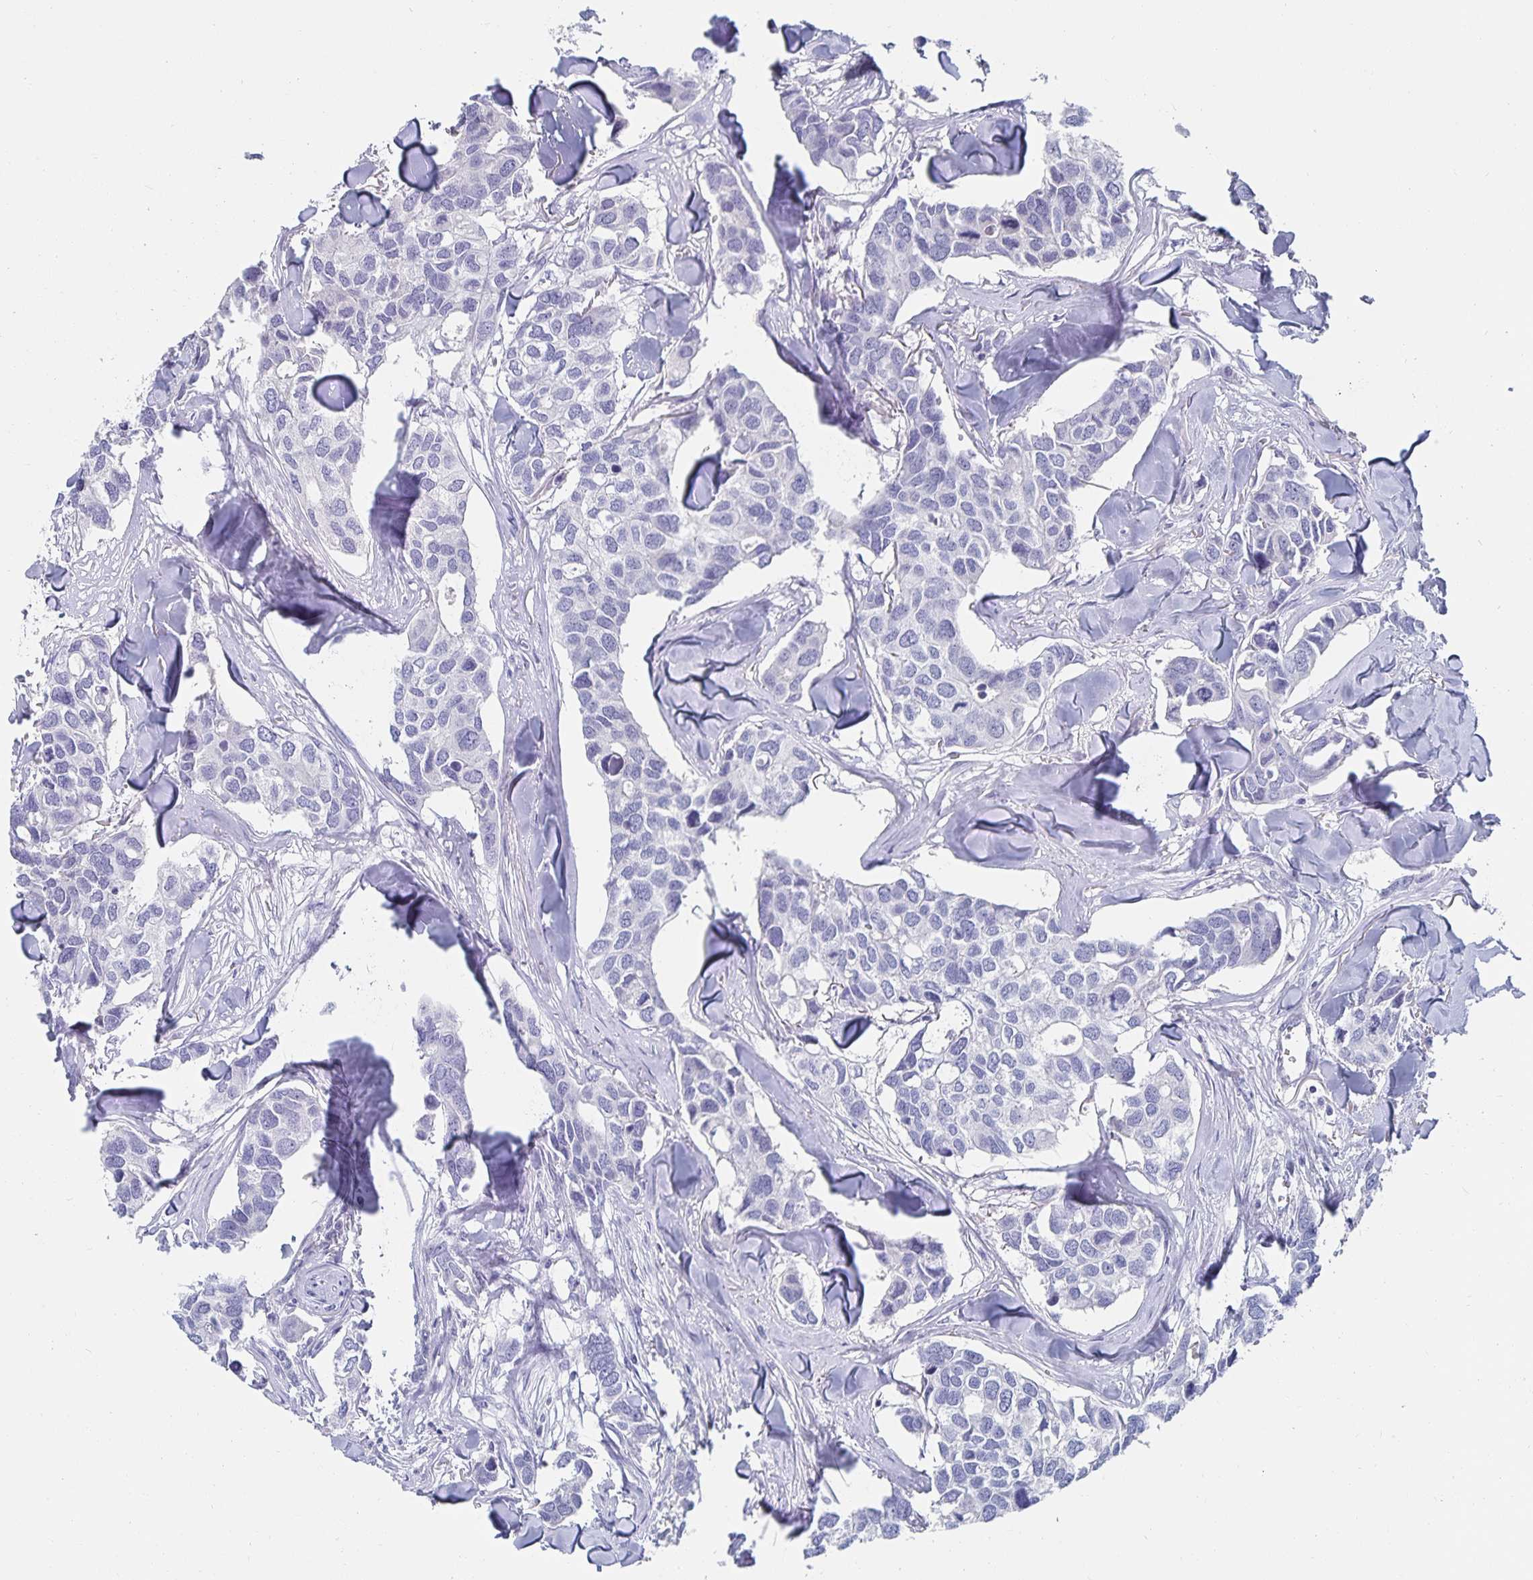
{"staining": {"intensity": "negative", "quantity": "none", "location": "none"}, "tissue": "breast cancer", "cell_type": "Tumor cells", "image_type": "cancer", "snomed": [{"axis": "morphology", "description": "Duct carcinoma"}, {"axis": "topography", "description": "Breast"}], "caption": "The IHC photomicrograph has no significant staining in tumor cells of breast invasive ductal carcinoma tissue.", "gene": "CFAP69", "patient": {"sex": "female", "age": 83}}